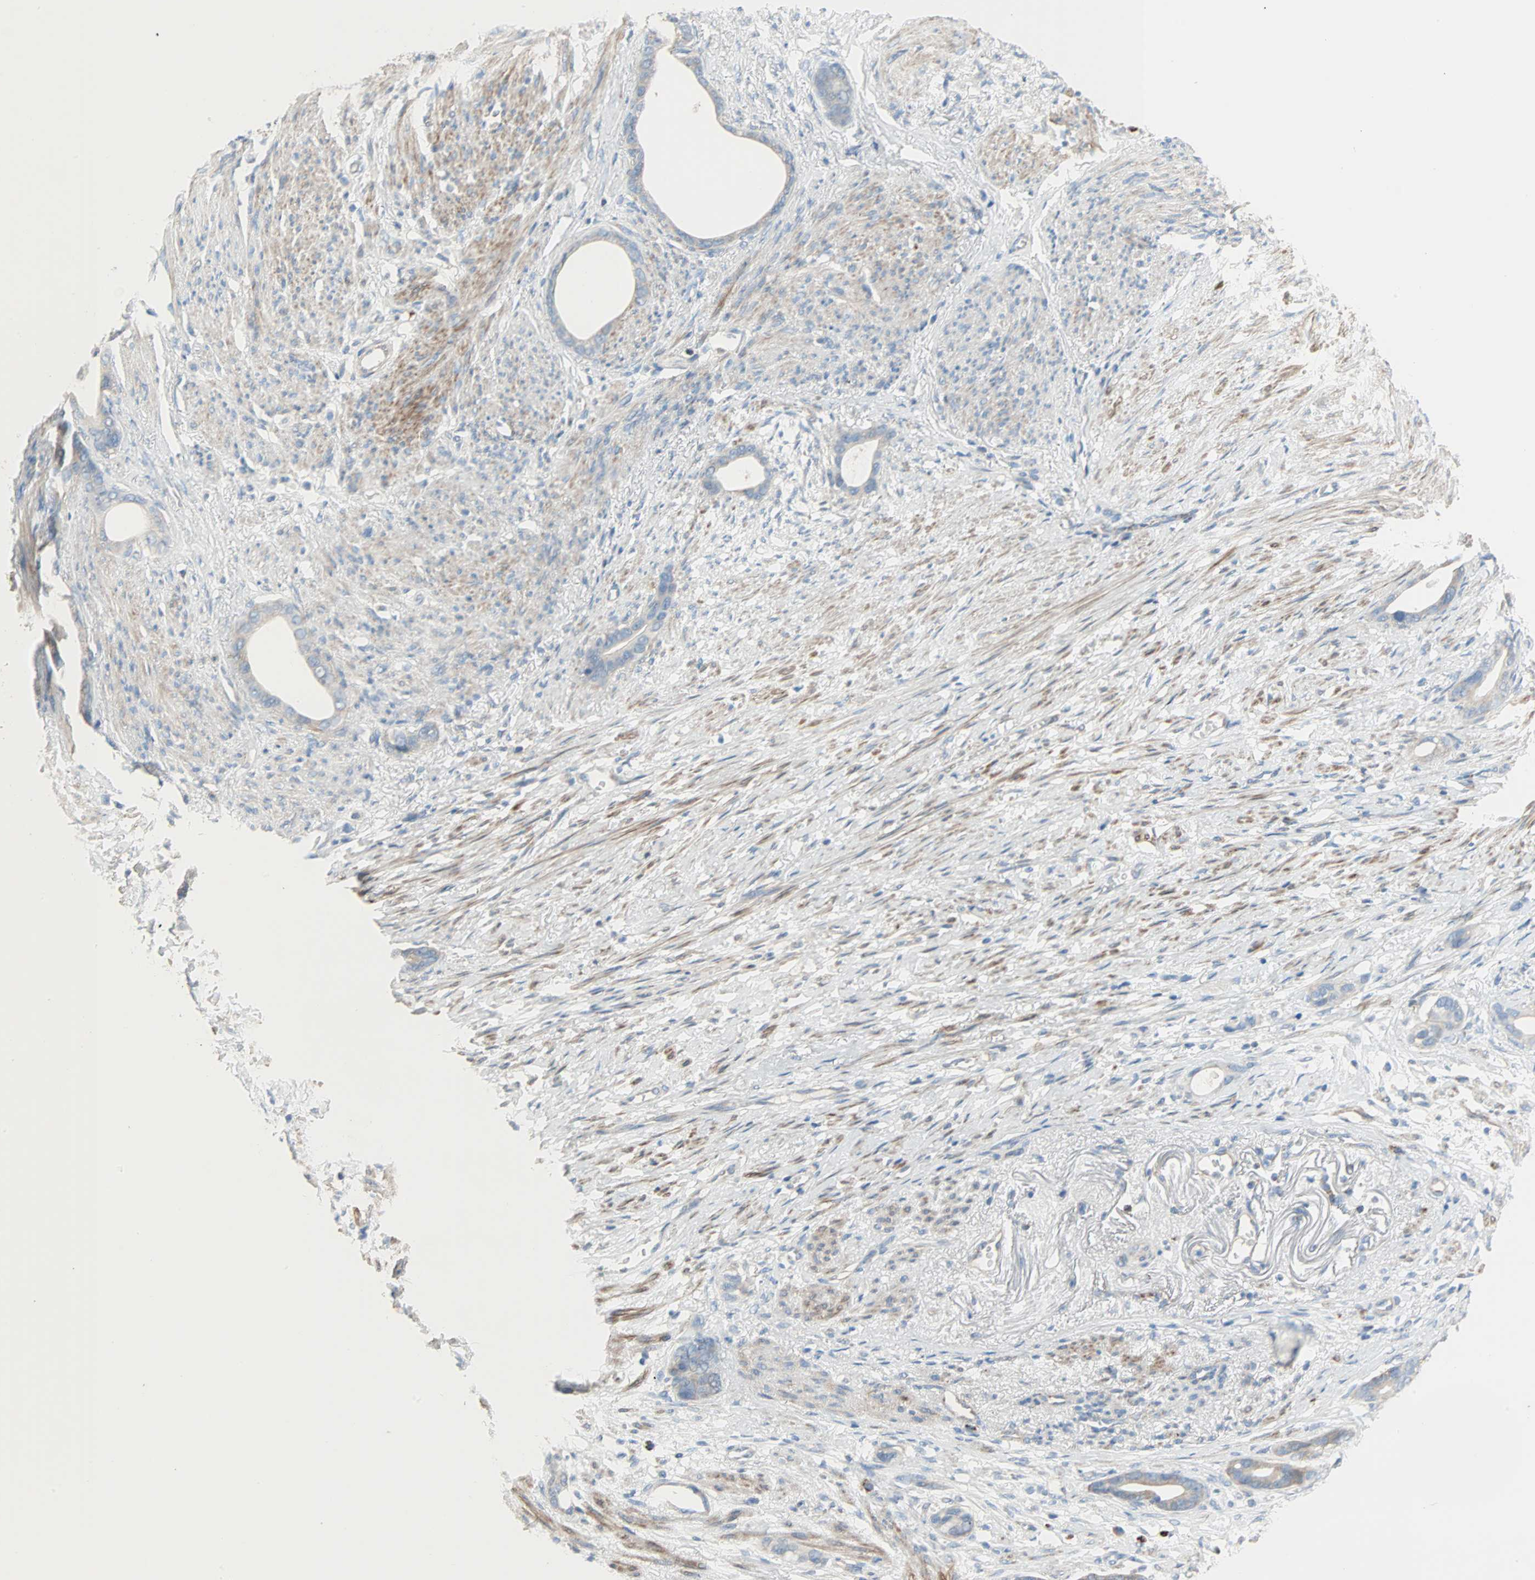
{"staining": {"intensity": "negative", "quantity": "none", "location": "none"}, "tissue": "stomach cancer", "cell_type": "Tumor cells", "image_type": "cancer", "snomed": [{"axis": "morphology", "description": "Adenocarcinoma, NOS"}, {"axis": "topography", "description": "Stomach"}], "caption": "Tumor cells are negative for brown protein staining in stomach adenocarcinoma.", "gene": "ACVRL1", "patient": {"sex": "female", "age": 75}}